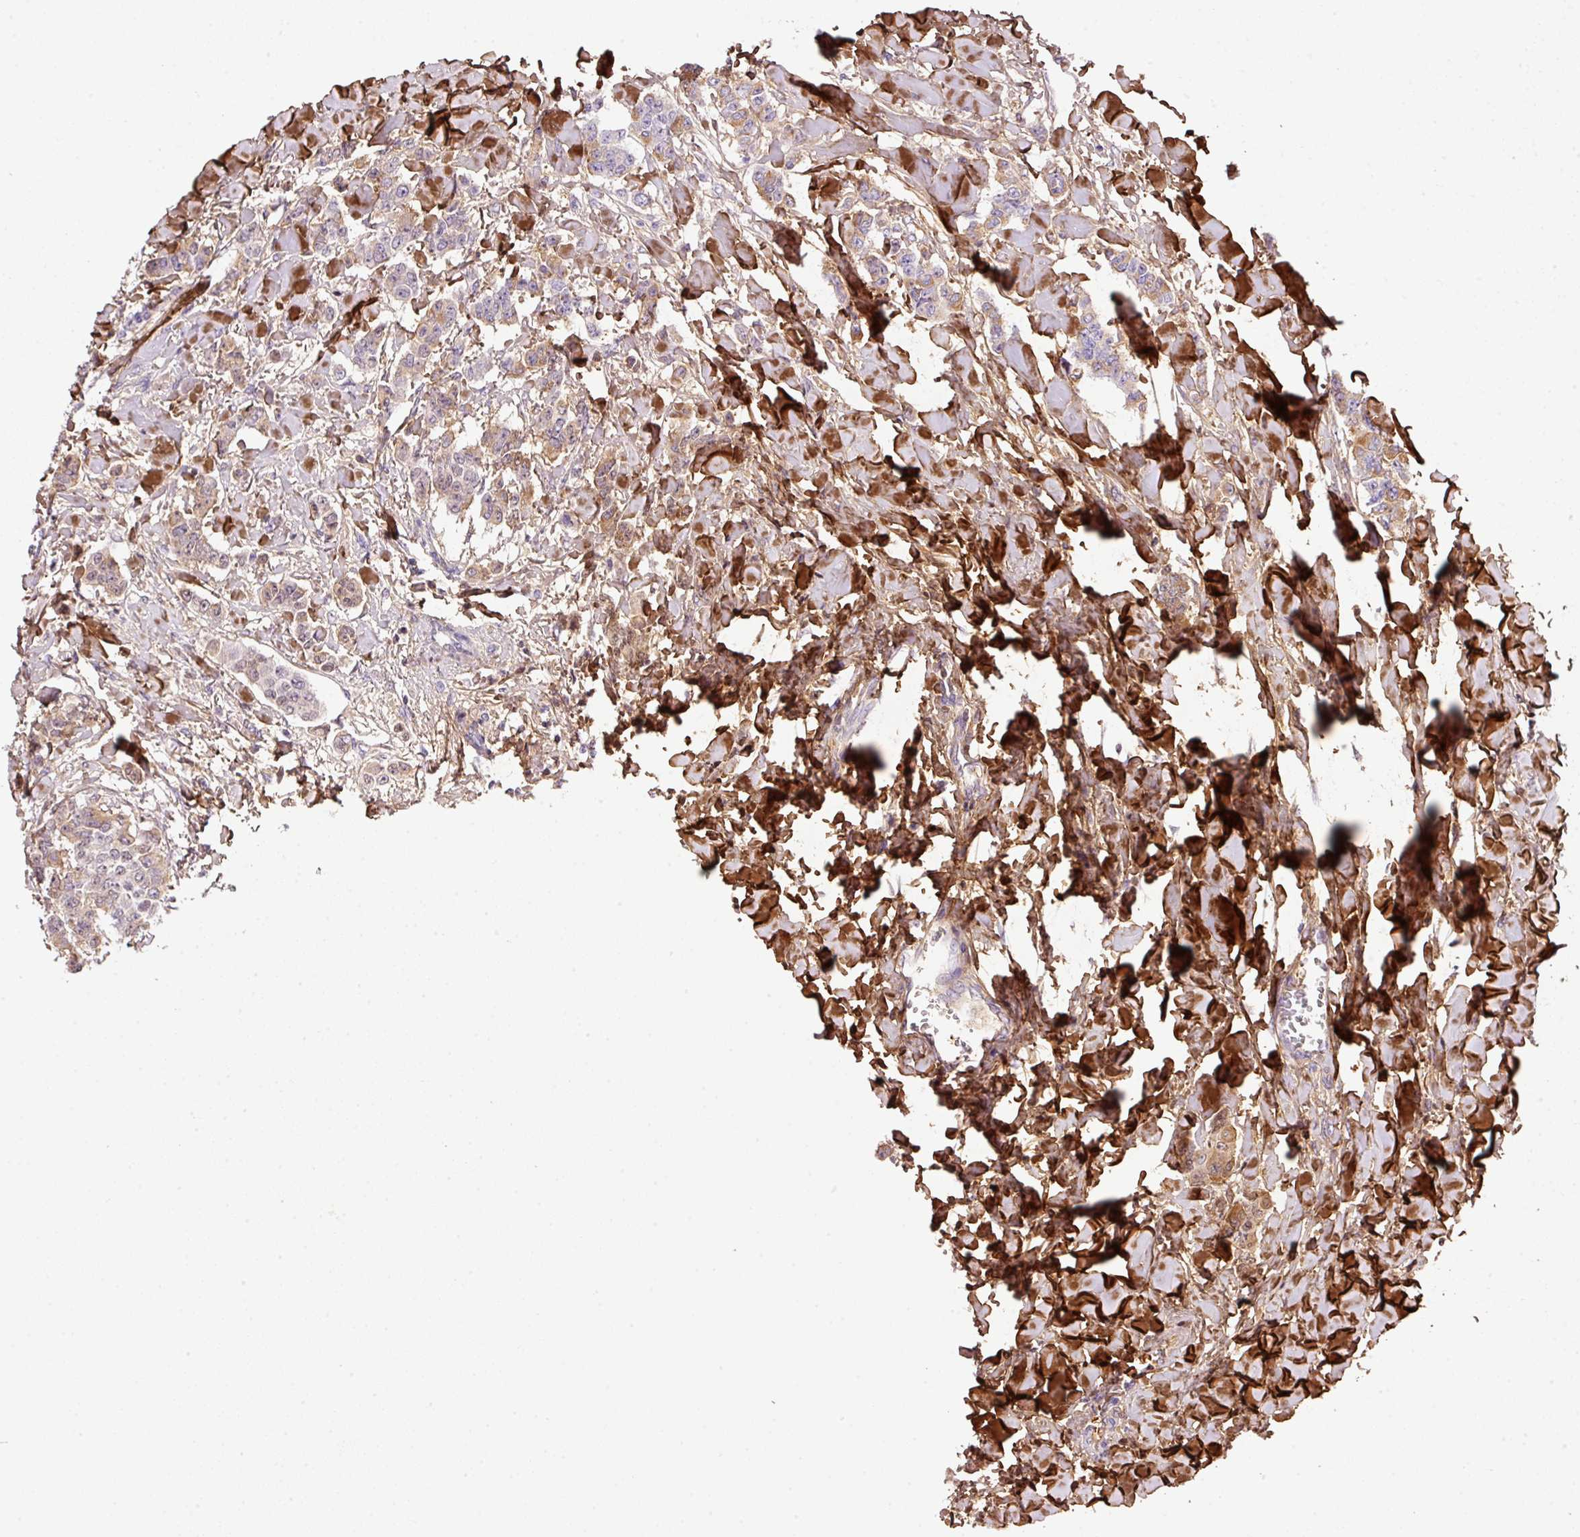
{"staining": {"intensity": "moderate", "quantity": "<25%", "location": "cytoplasmic/membranous"}, "tissue": "breast cancer", "cell_type": "Tumor cells", "image_type": "cancer", "snomed": [{"axis": "morphology", "description": "Duct carcinoma"}, {"axis": "topography", "description": "Breast"}], "caption": "Moderate cytoplasmic/membranous protein staining is identified in approximately <25% of tumor cells in breast intraductal carcinoma.", "gene": "SOS2", "patient": {"sex": "female", "age": 40}}